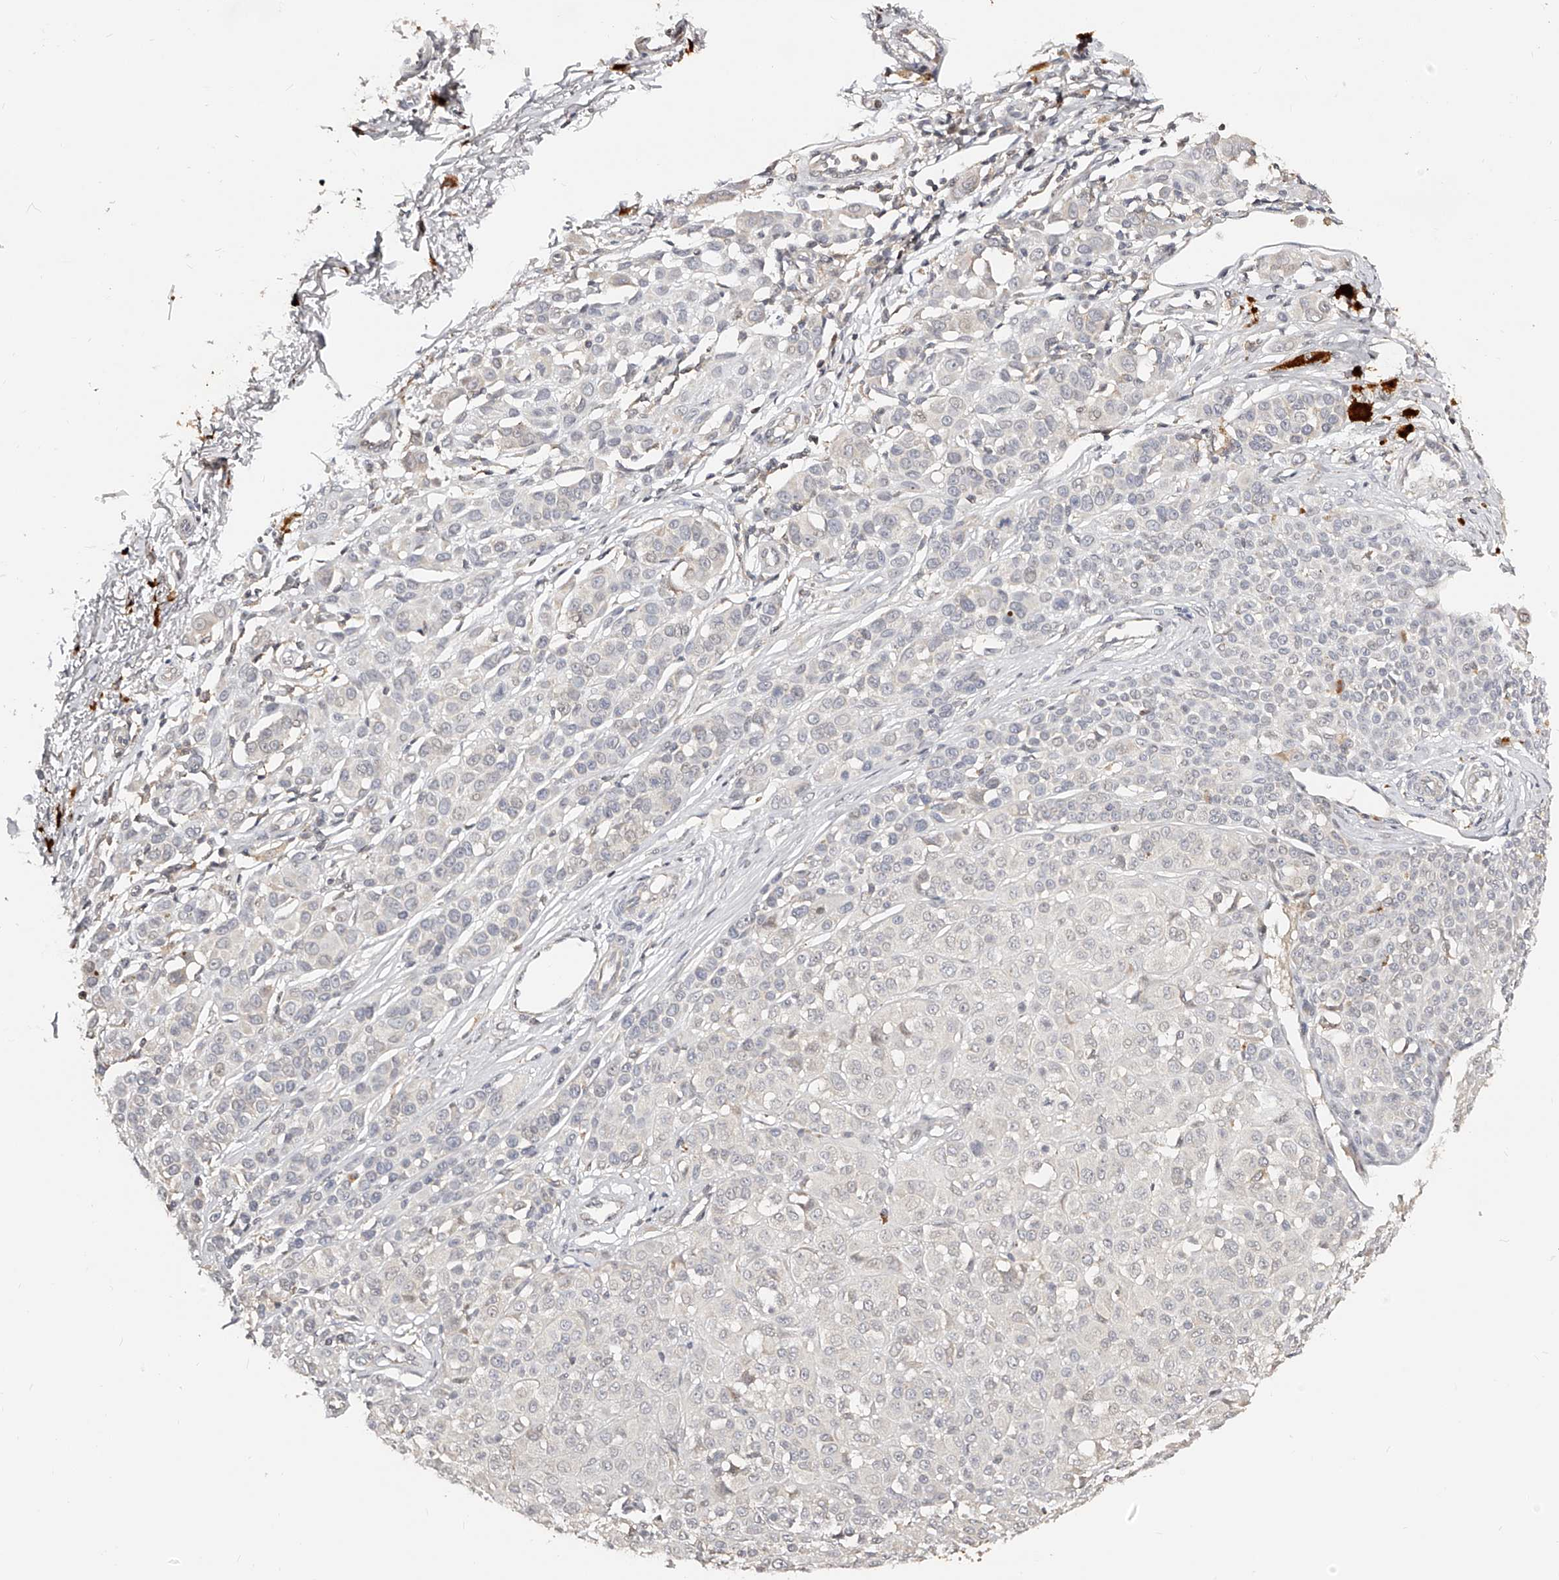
{"staining": {"intensity": "negative", "quantity": "none", "location": "none"}, "tissue": "melanoma", "cell_type": "Tumor cells", "image_type": "cancer", "snomed": [{"axis": "morphology", "description": "Malignant melanoma, NOS"}, {"axis": "topography", "description": "Skin of leg"}], "caption": "DAB (3,3'-diaminobenzidine) immunohistochemical staining of malignant melanoma demonstrates no significant positivity in tumor cells.", "gene": "ZNF789", "patient": {"sex": "female", "age": 72}}